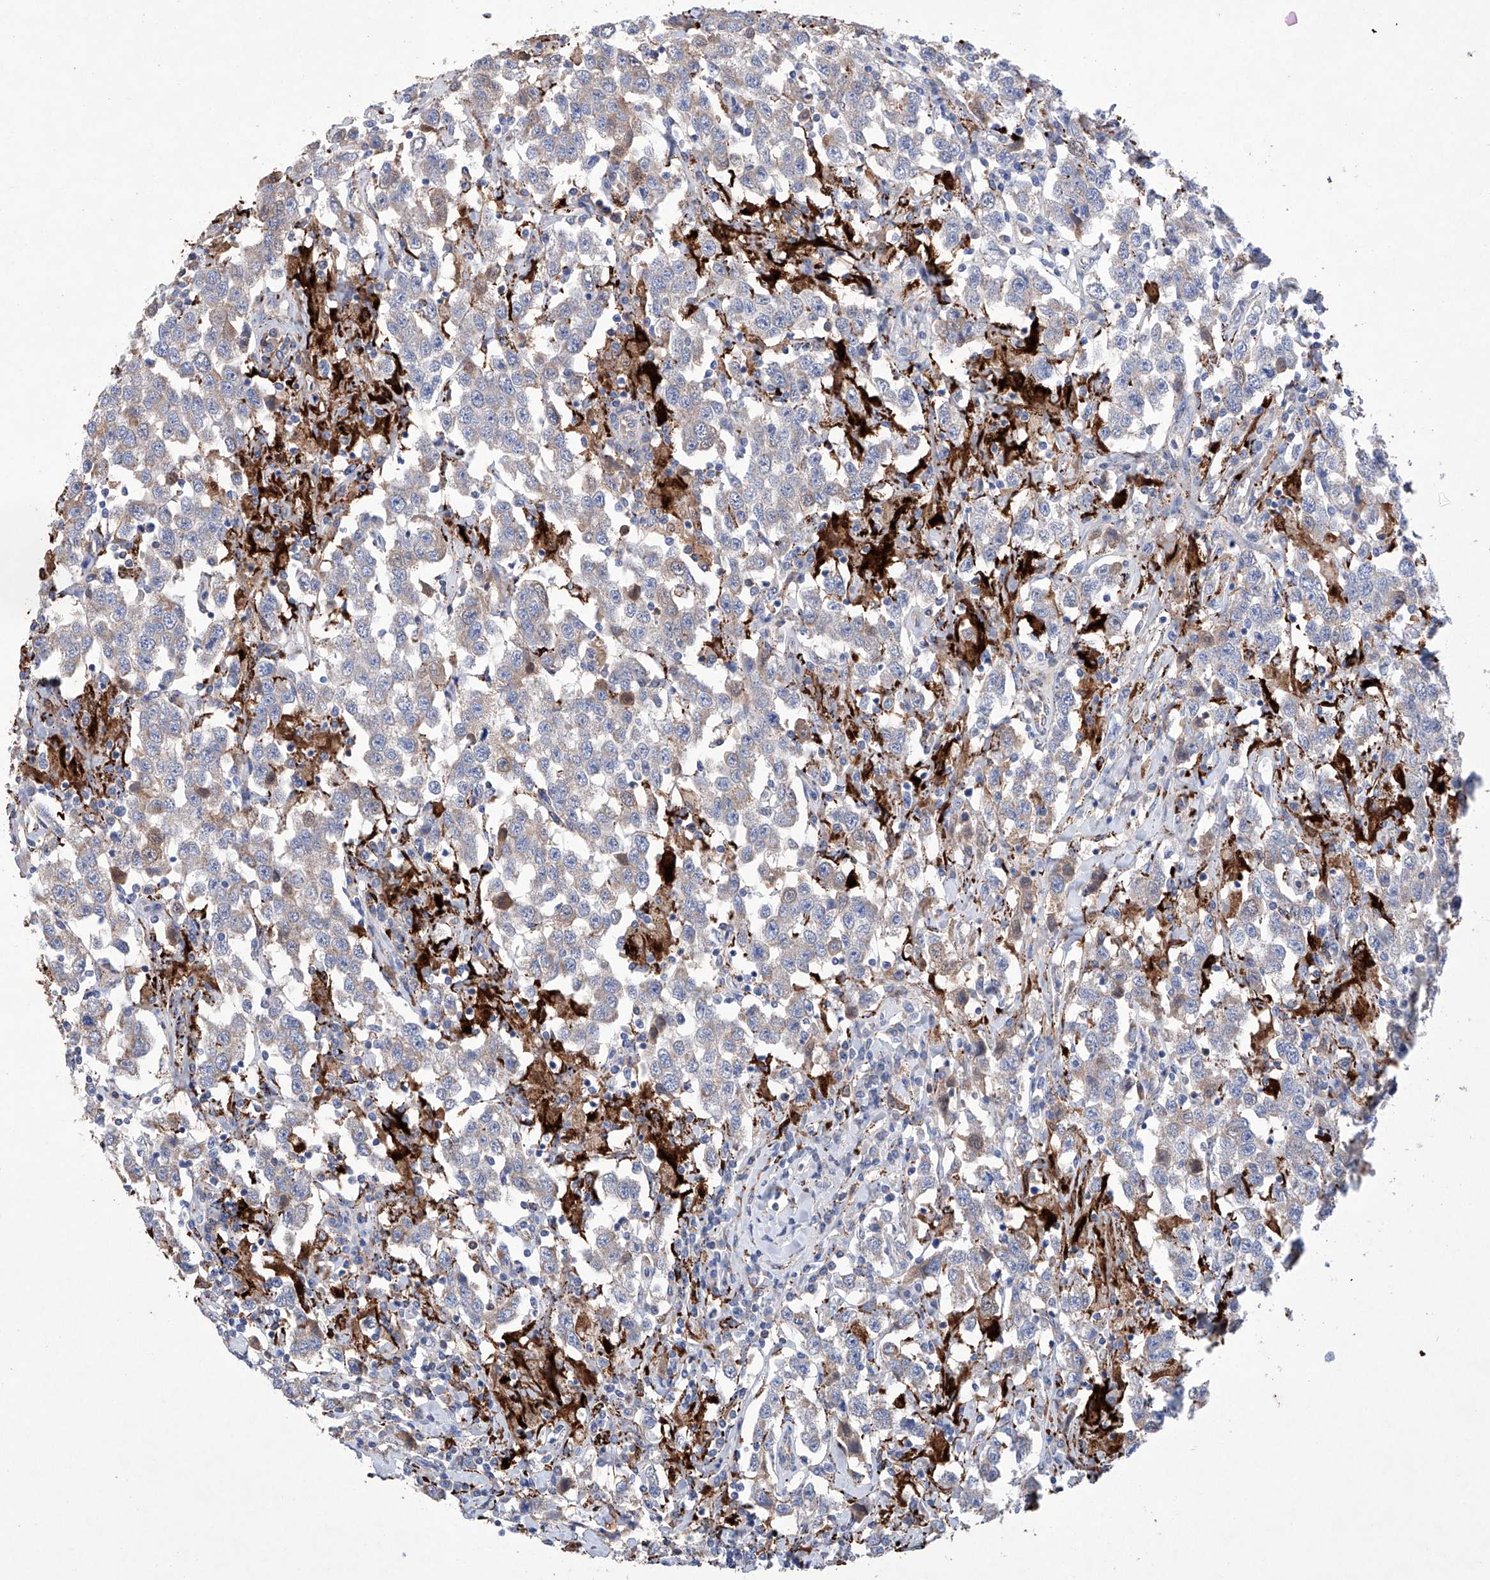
{"staining": {"intensity": "weak", "quantity": "25%-75%", "location": "cytoplasmic/membranous"}, "tissue": "testis cancer", "cell_type": "Tumor cells", "image_type": "cancer", "snomed": [{"axis": "morphology", "description": "Seminoma, NOS"}, {"axis": "topography", "description": "Testis"}], "caption": "Human testis cancer (seminoma) stained with a protein marker displays weak staining in tumor cells.", "gene": "NRROS", "patient": {"sex": "male", "age": 41}}